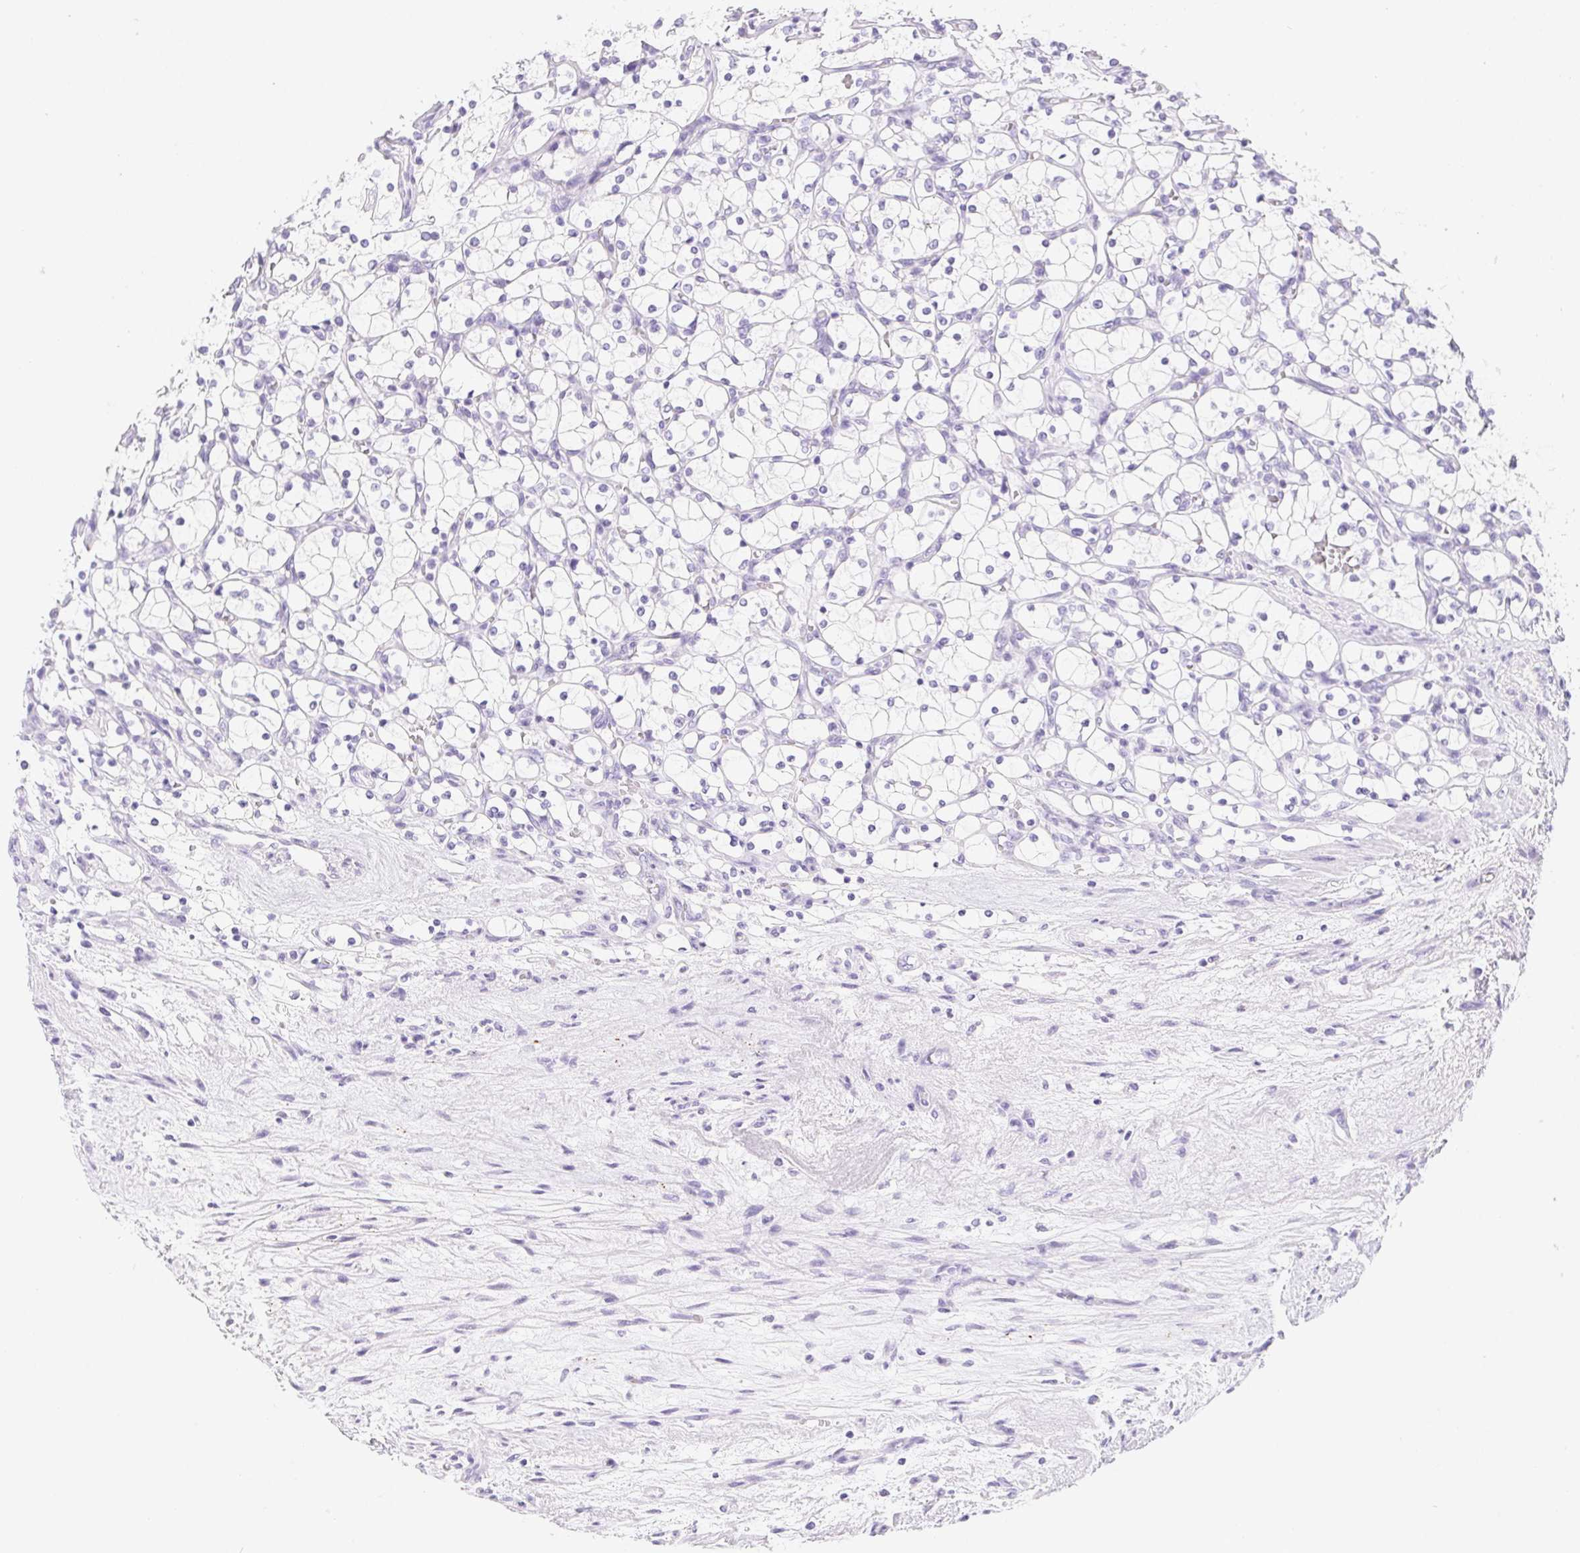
{"staining": {"intensity": "negative", "quantity": "none", "location": "none"}, "tissue": "renal cancer", "cell_type": "Tumor cells", "image_type": "cancer", "snomed": [{"axis": "morphology", "description": "Adenocarcinoma, NOS"}, {"axis": "topography", "description": "Kidney"}], "caption": "IHC of human renal cancer (adenocarcinoma) reveals no expression in tumor cells.", "gene": "PNLIP", "patient": {"sex": "female", "age": 69}}